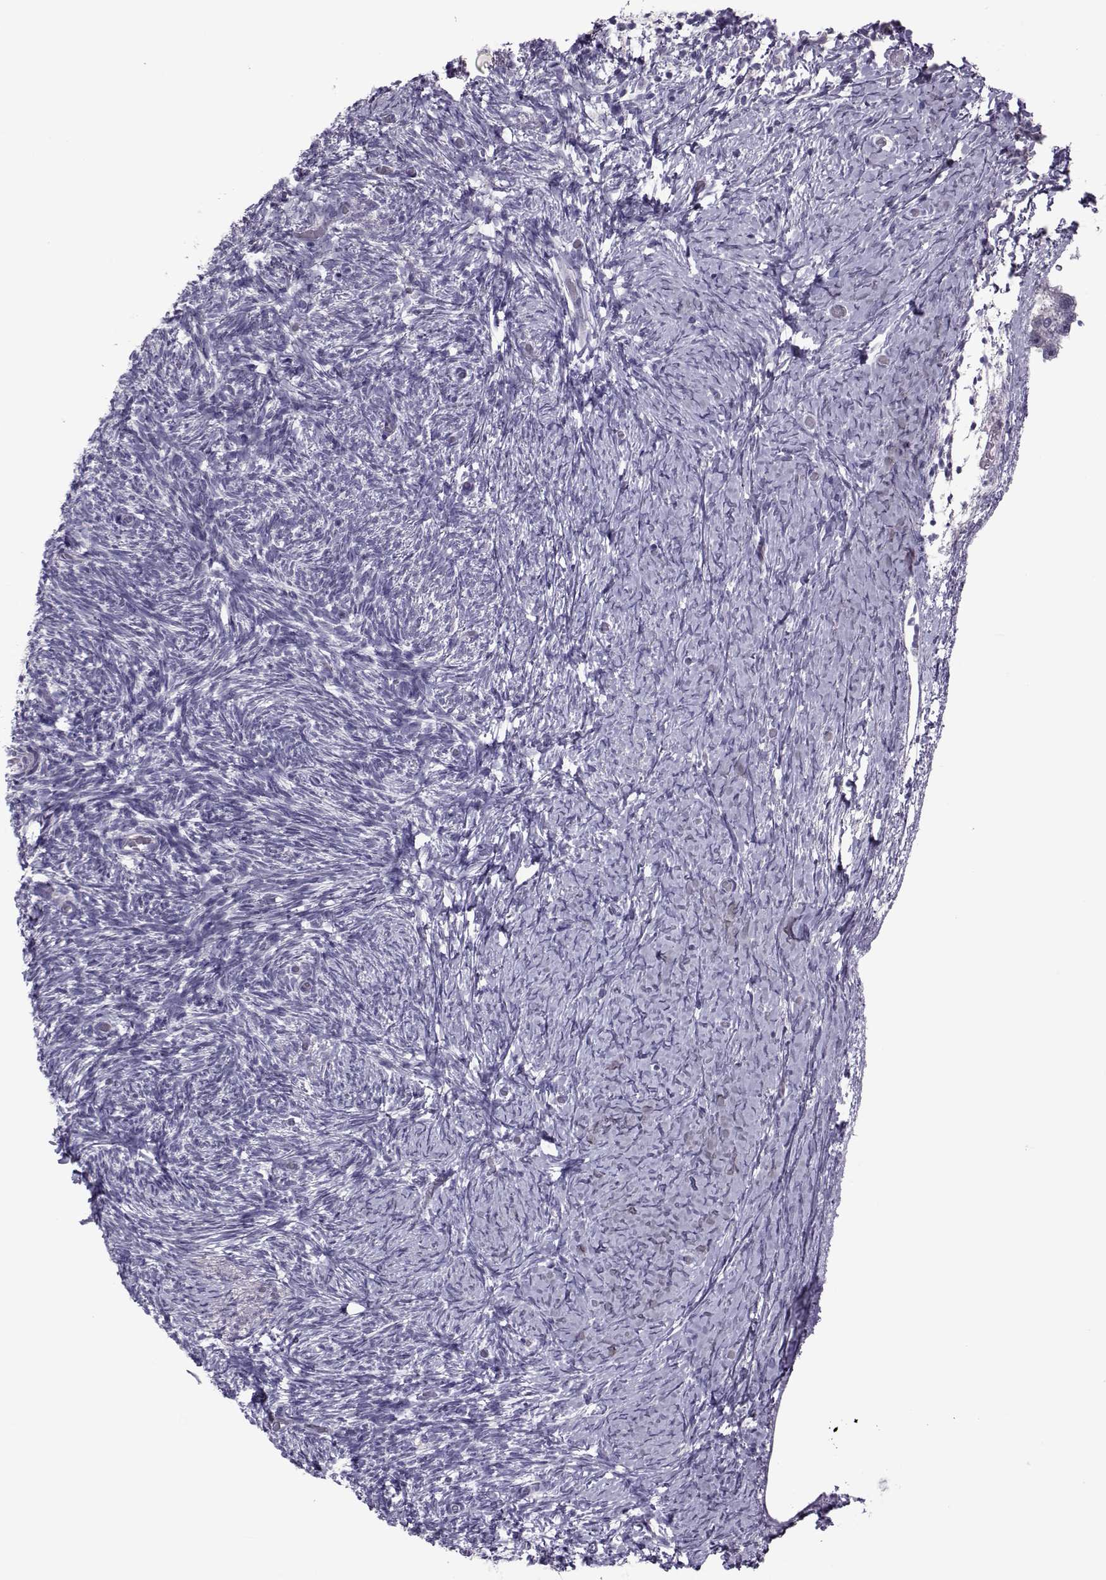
{"staining": {"intensity": "negative", "quantity": "none", "location": "none"}, "tissue": "ovary", "cell_type": "Follicle cells", "image_type": "normal", "snomed": [{"axis": "morphology", "description": "Normal tissue, NOS"}, {"axis": "topography", "description": "Ovary"}], "caption": "Immunohistochemistry (IHC) image of unremarkable ovary stained for a protein (brown), which displays no positivity in follicle cells.", "gene": "ASRGL1", "patient": {"sex": "female", "age": 39}}